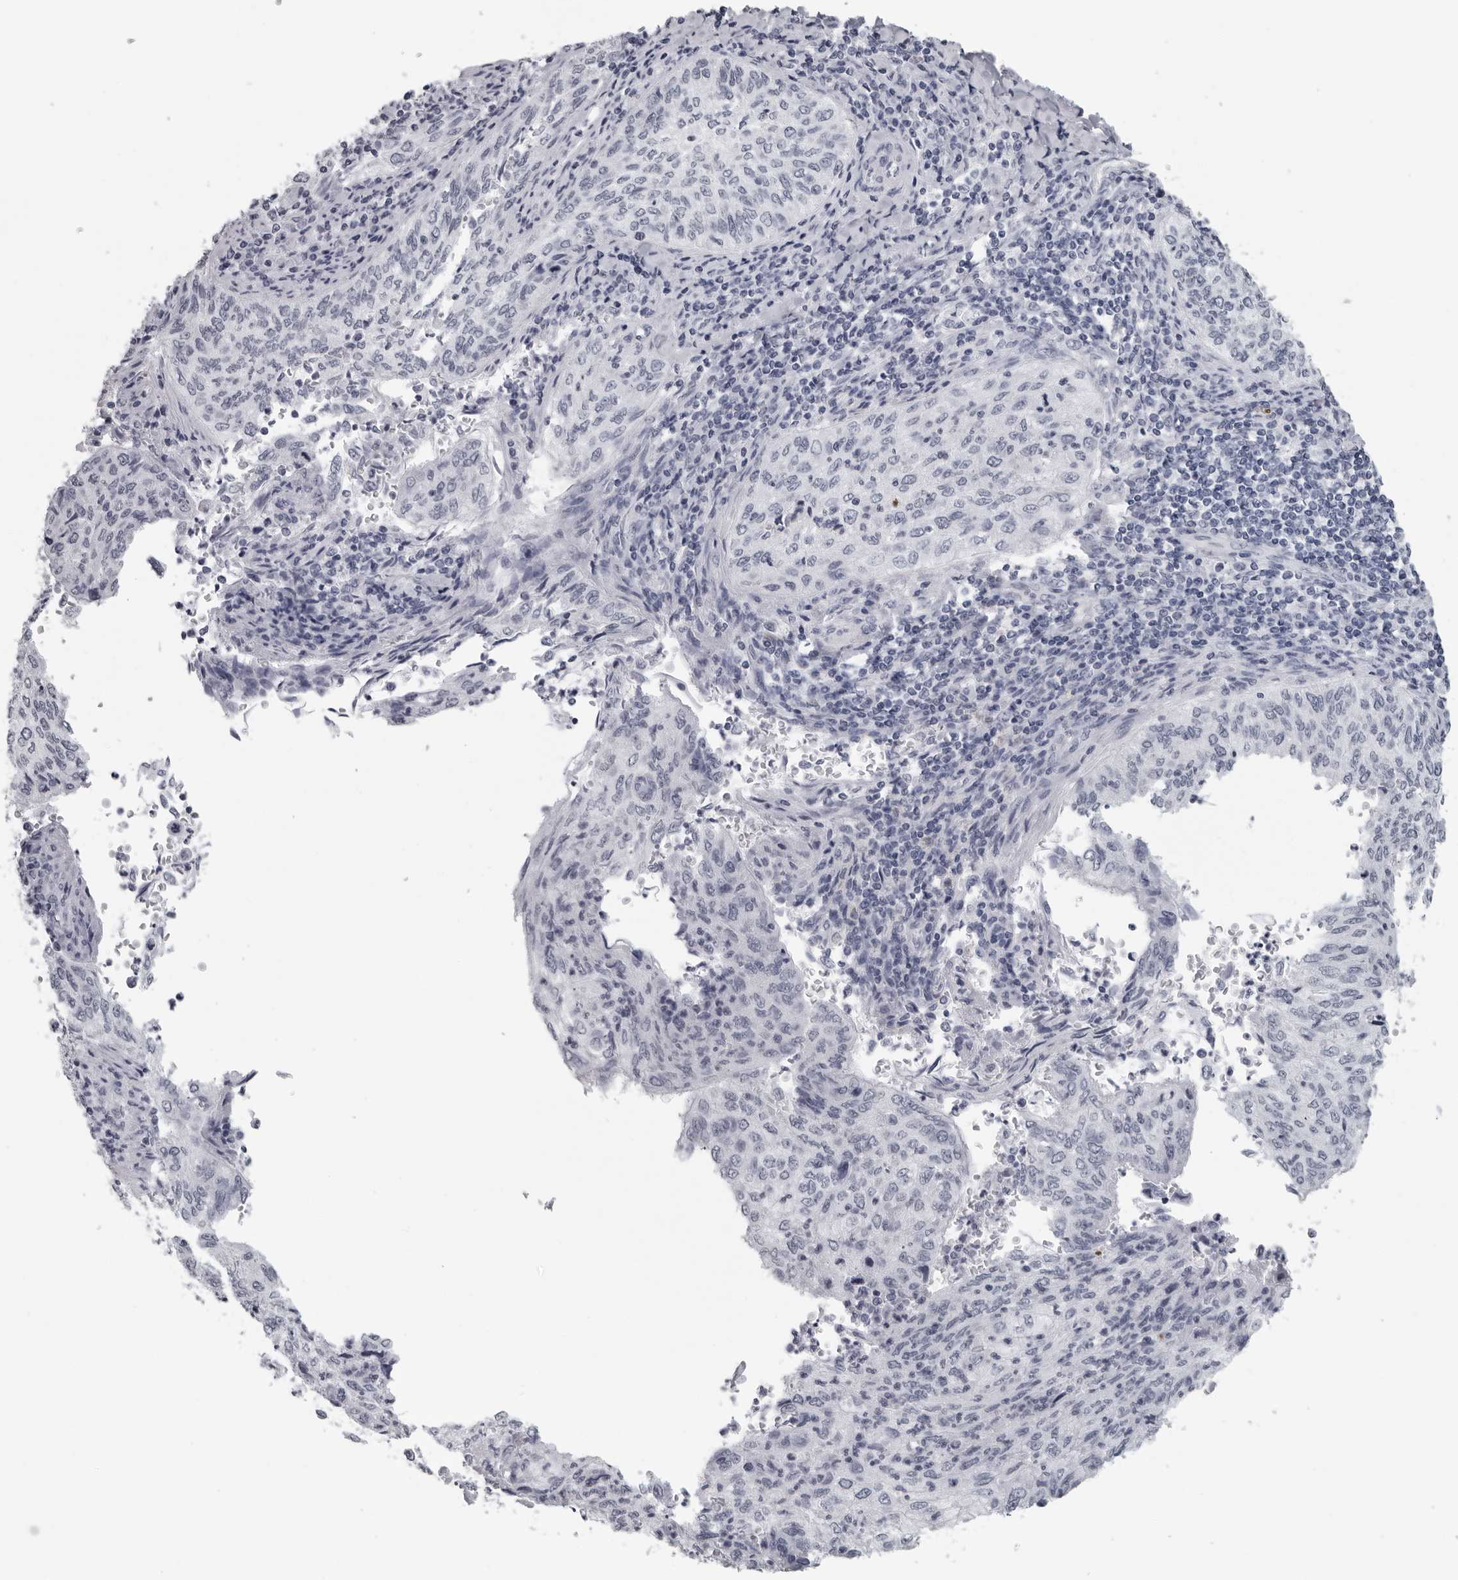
{"staining": {"intensity": "negative", "quantity": "none", "location": "none"}, "tissue": "cervical cancer", "cell_type": "Tumor cells", "image_type": "cancer", "snomed": [{"axis": "morphology", "description": "Squamous cell carcinoma, NOS"}, {"axis": "topography", "description": "Cervix"}], "caption": "The photomicrograph displays no staining of tumor cells in cervical cancer.", "gene": "OPLAH", "patient": {"sex": "female", "age": 30}}